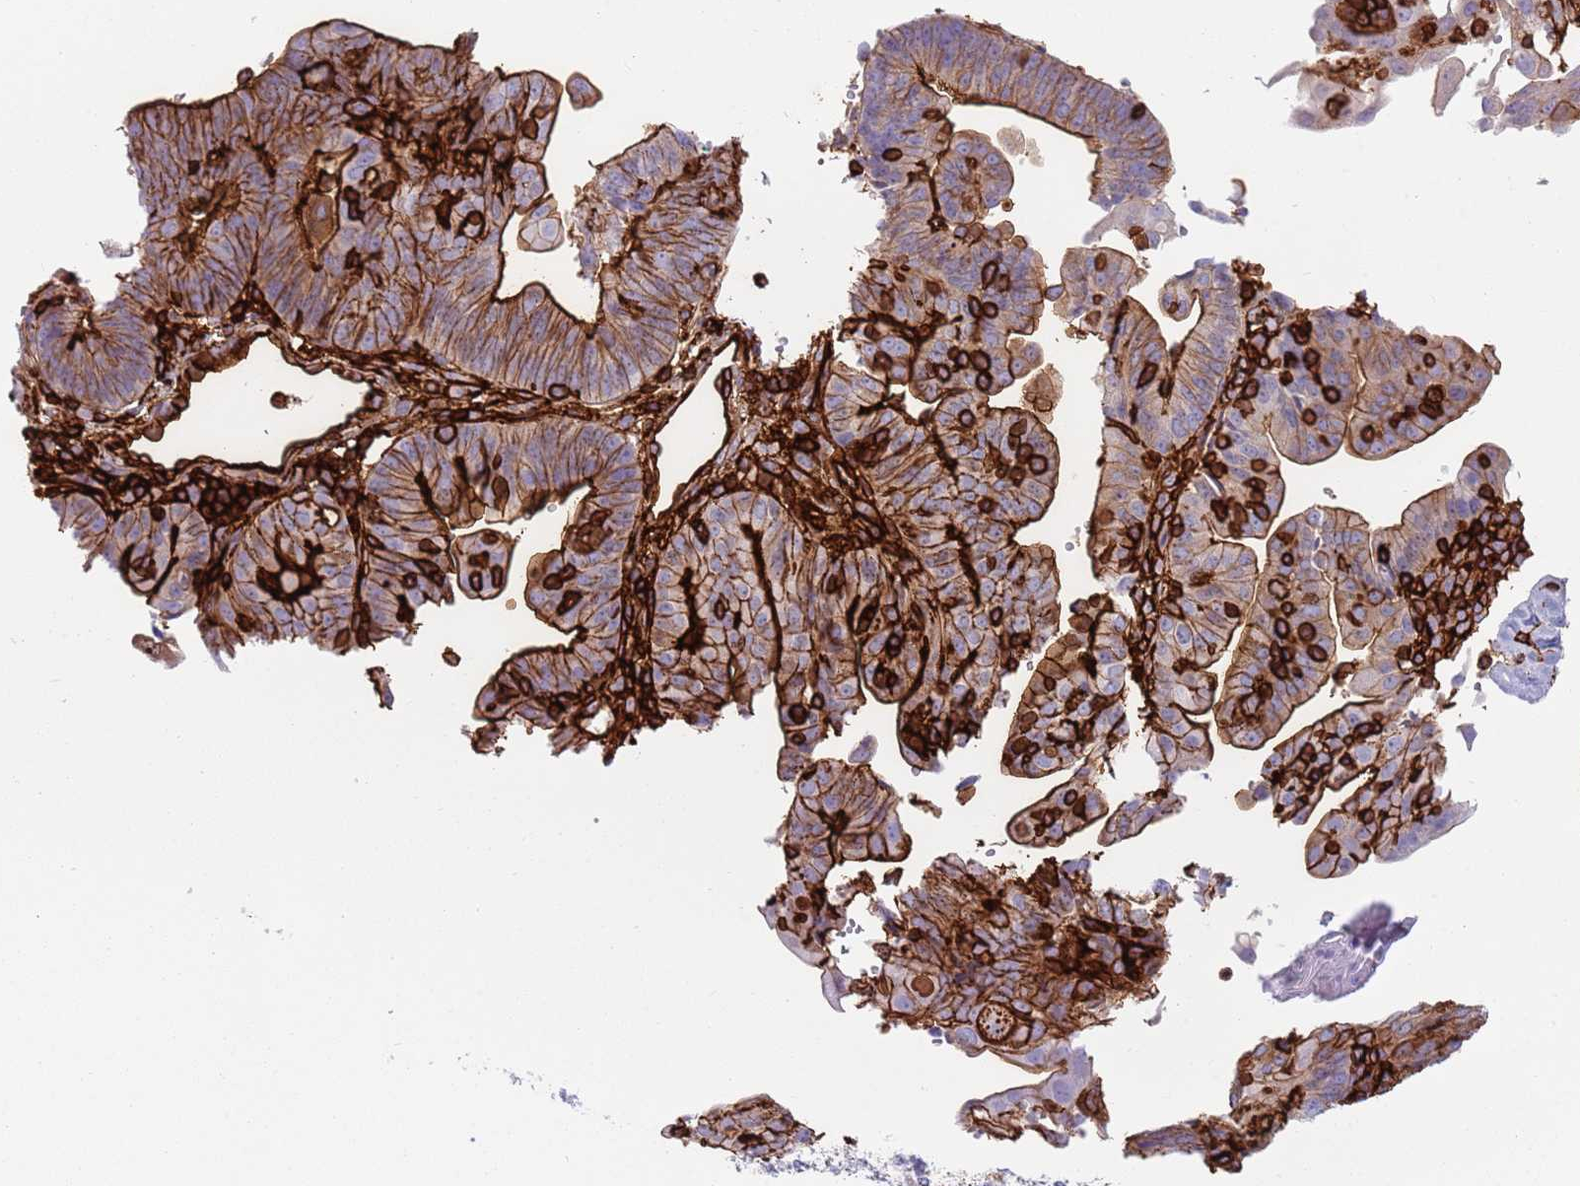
{"staining": {"intensity": "strong", "quantity": "25%-75%", "location": "cytoplasmic/membranous"}, "tissue": "endometrial cancer", "cell_type": "Tumor cells", "image_type": "cancer", "snomed": [{"axis": "morphology", "description": "Adenocarcinoma, NOS"}, {"axis": "topography", "description": "Endometrium"}], "caption": "High-magnification brightfield microscopy of endometrial cancer stained with DAB (brown) and counterstained with hematoxylin (blue). tumor cells exhibit strong cytoplasmic/membranous expression is present in approximately25%-75% of cells.", "gene": "KBTBD7", "patient": {"sex": "female", "age": 56}}